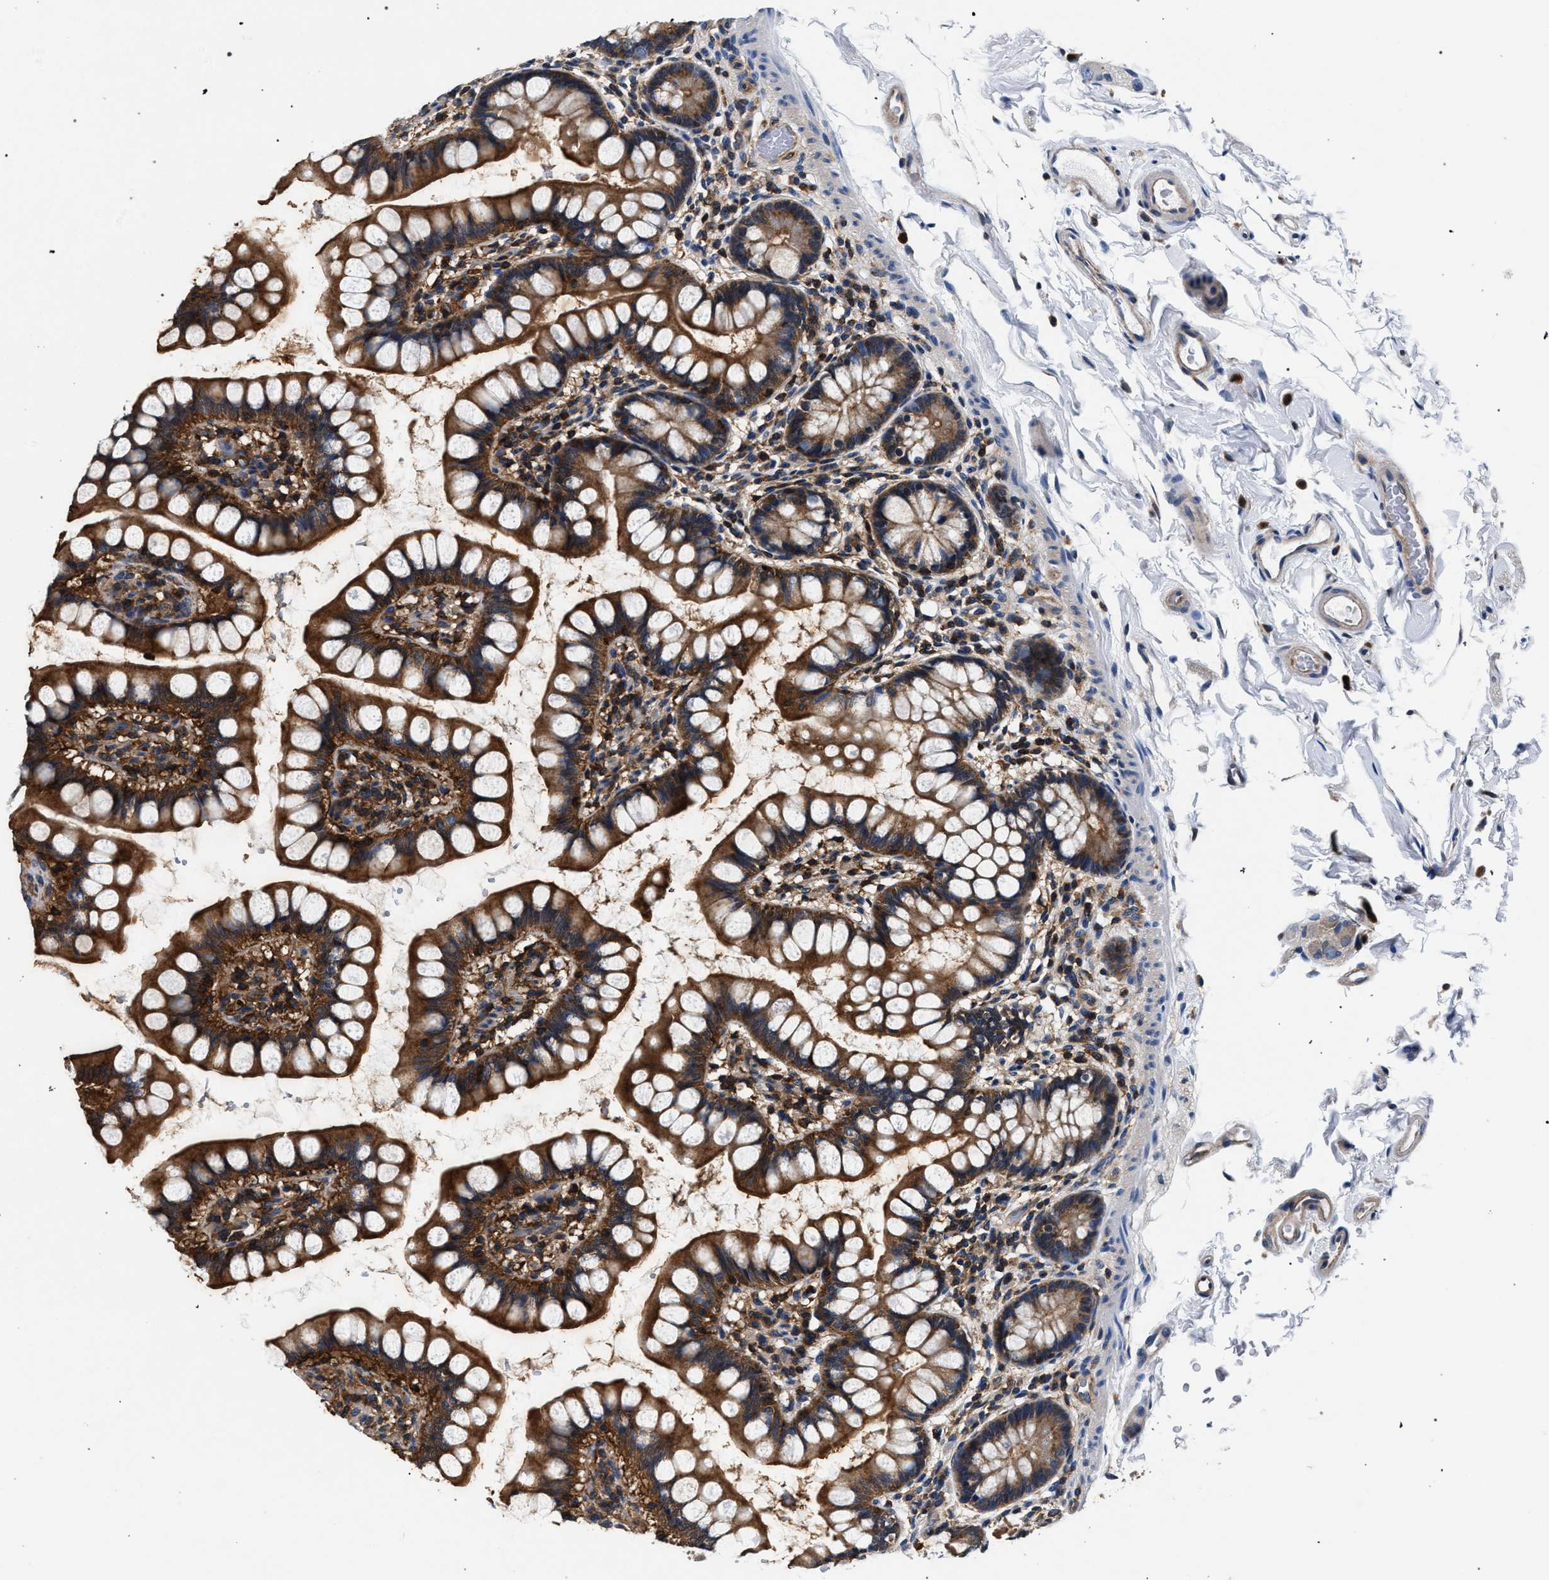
{"staining": {"intensity": "moderate", "quantity": ">75%", "location": "cytoplasmic/membranous"}, "tissue": "small intestine", "cell_type": "Glandular cells", "image_type": "normal", "snomed": [{"axis": "morphology", "description": "Normal tissue, NOS"}, {"axis": "topography", "description": "Small intestine"}], "caption": "Unremarkable small intestine reveals moderate cytoplasmic/membranous staining in approximately >75% of glandular cells, visualized by immunohistochemistry. (Stains: DAB in brown, nuclei in blue, Microscopy: brightfield microscopy at high magnification).", "gene": "LASP1", "patient": {"sex": "female", "age": 58}}